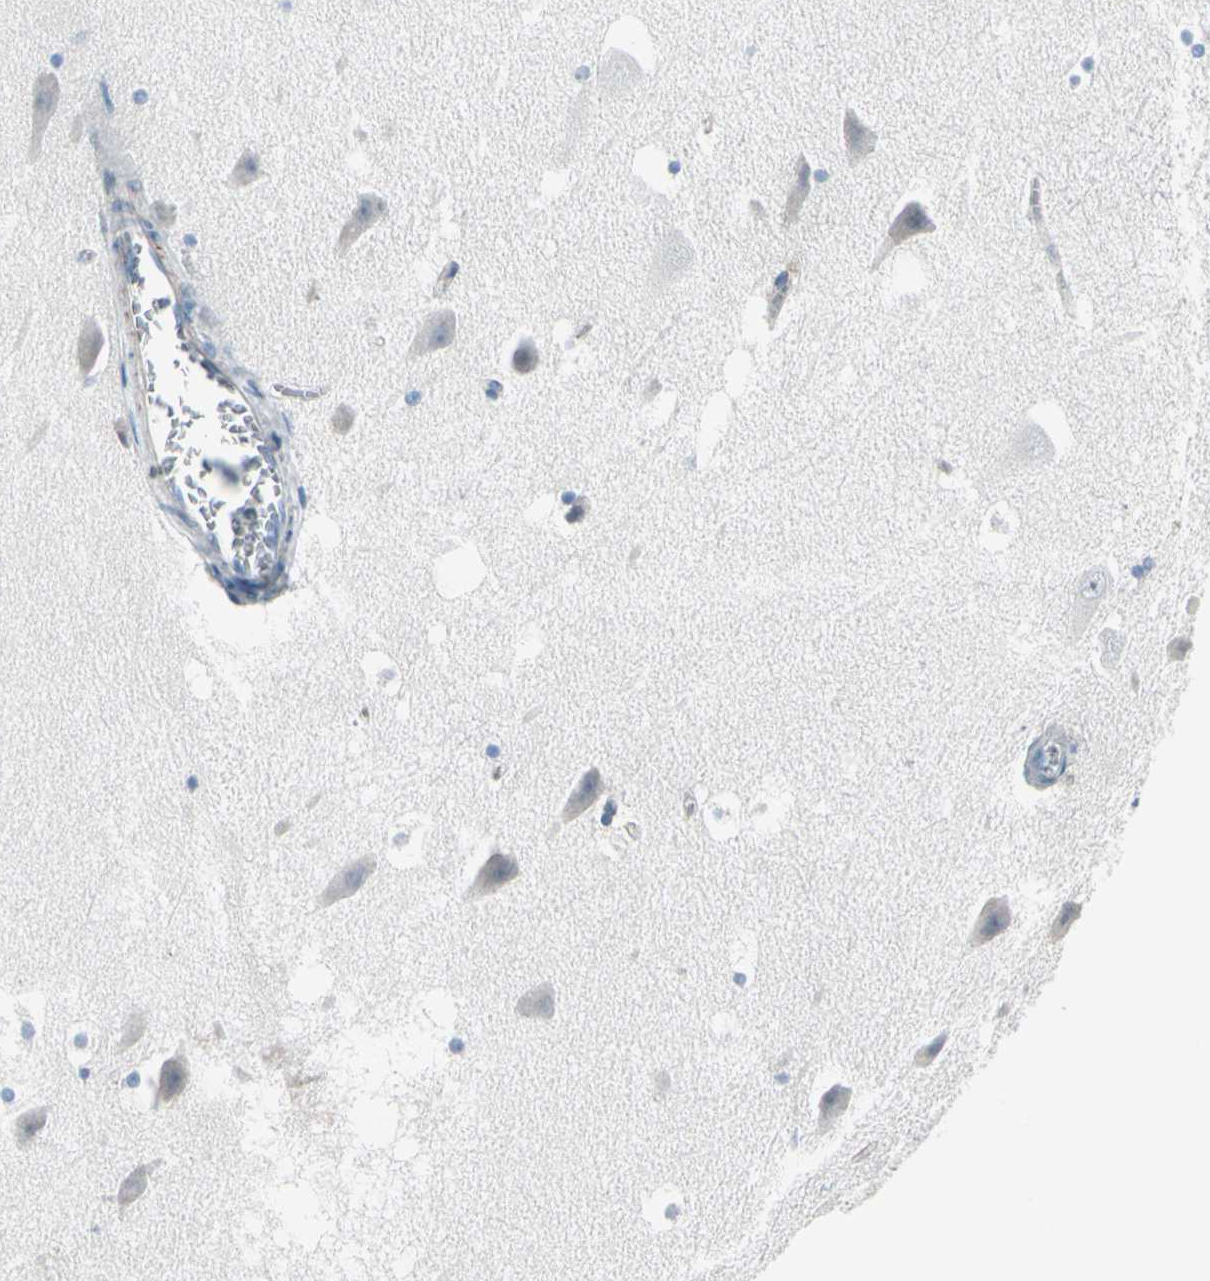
{"staining": {"intensity": "negative", "quantity": "none", "location": "none"}, "tissue": "hippocampus", "cell_type": "Glial cells", "image_type": "normal", "snomed": [{"axis": "morphology", "description": "Normal tissue, NOS"}, {"axis": "topography", "description": "Hippocampus"}], "caption": "Glial cells show no significant positivity in benign hippocampus. (IHC, brightfield microscopy, high magnification).", "gene": "PGR", "patient": {"sex": "male", "age": 45}}